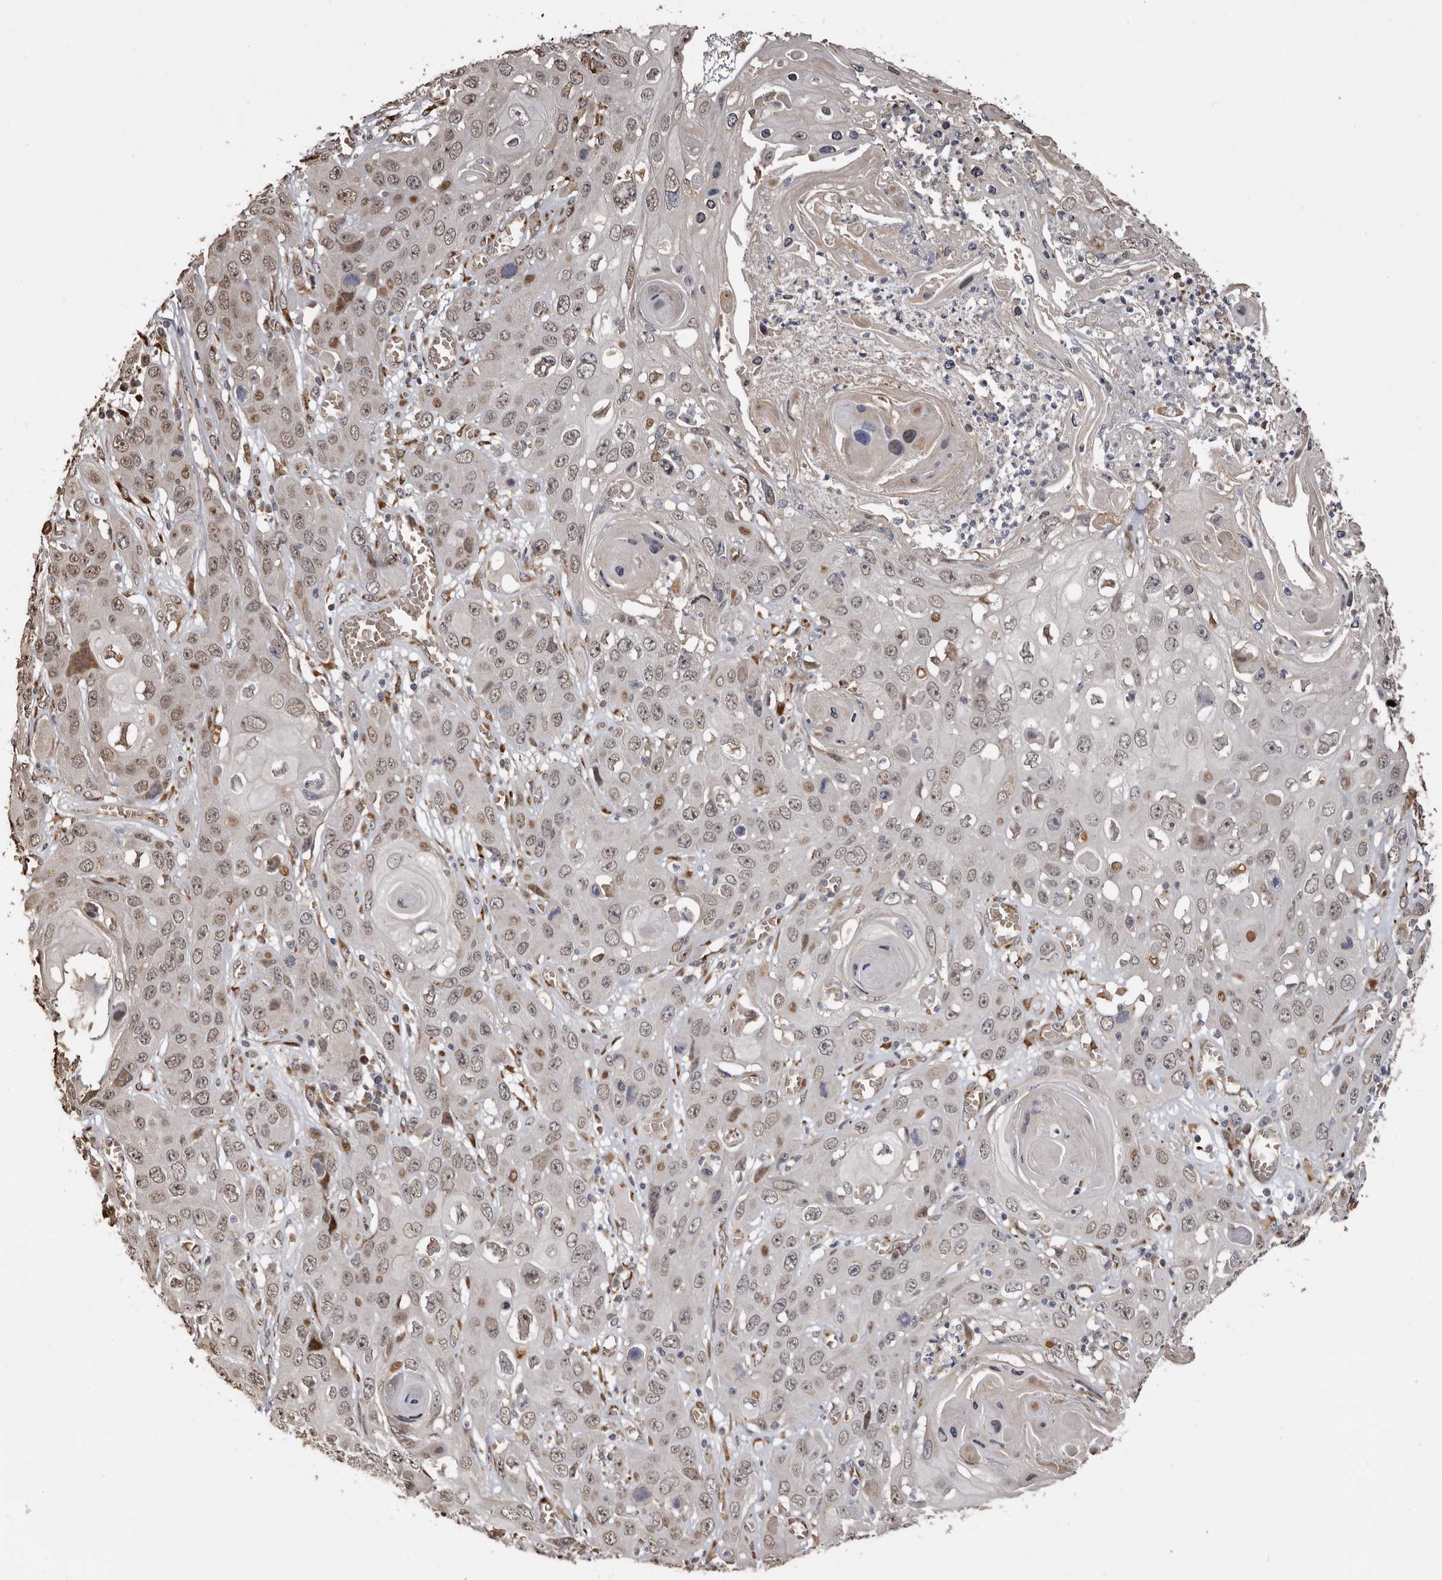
{"staining": {"intensity": "weak", "quantity": ">75%", "location": "nuclear"}, "tissue": "skin cancer", "cell_type": "Tumor cells", "image_type": "cancer", "snomed": [{"axis": "morphology", "description": "Squamous cell carcinoma, NOS"}, {"axis": "topography", "description": "Skin"}], "caption": "Squamous cell carcinoma (skin) was stained to show a protein in brown. There is low levels of weak nuclear staining in about >75% of tumor cells.", "gene": "ENTREP1", "patient": {"sex": "male", "age": 55}}